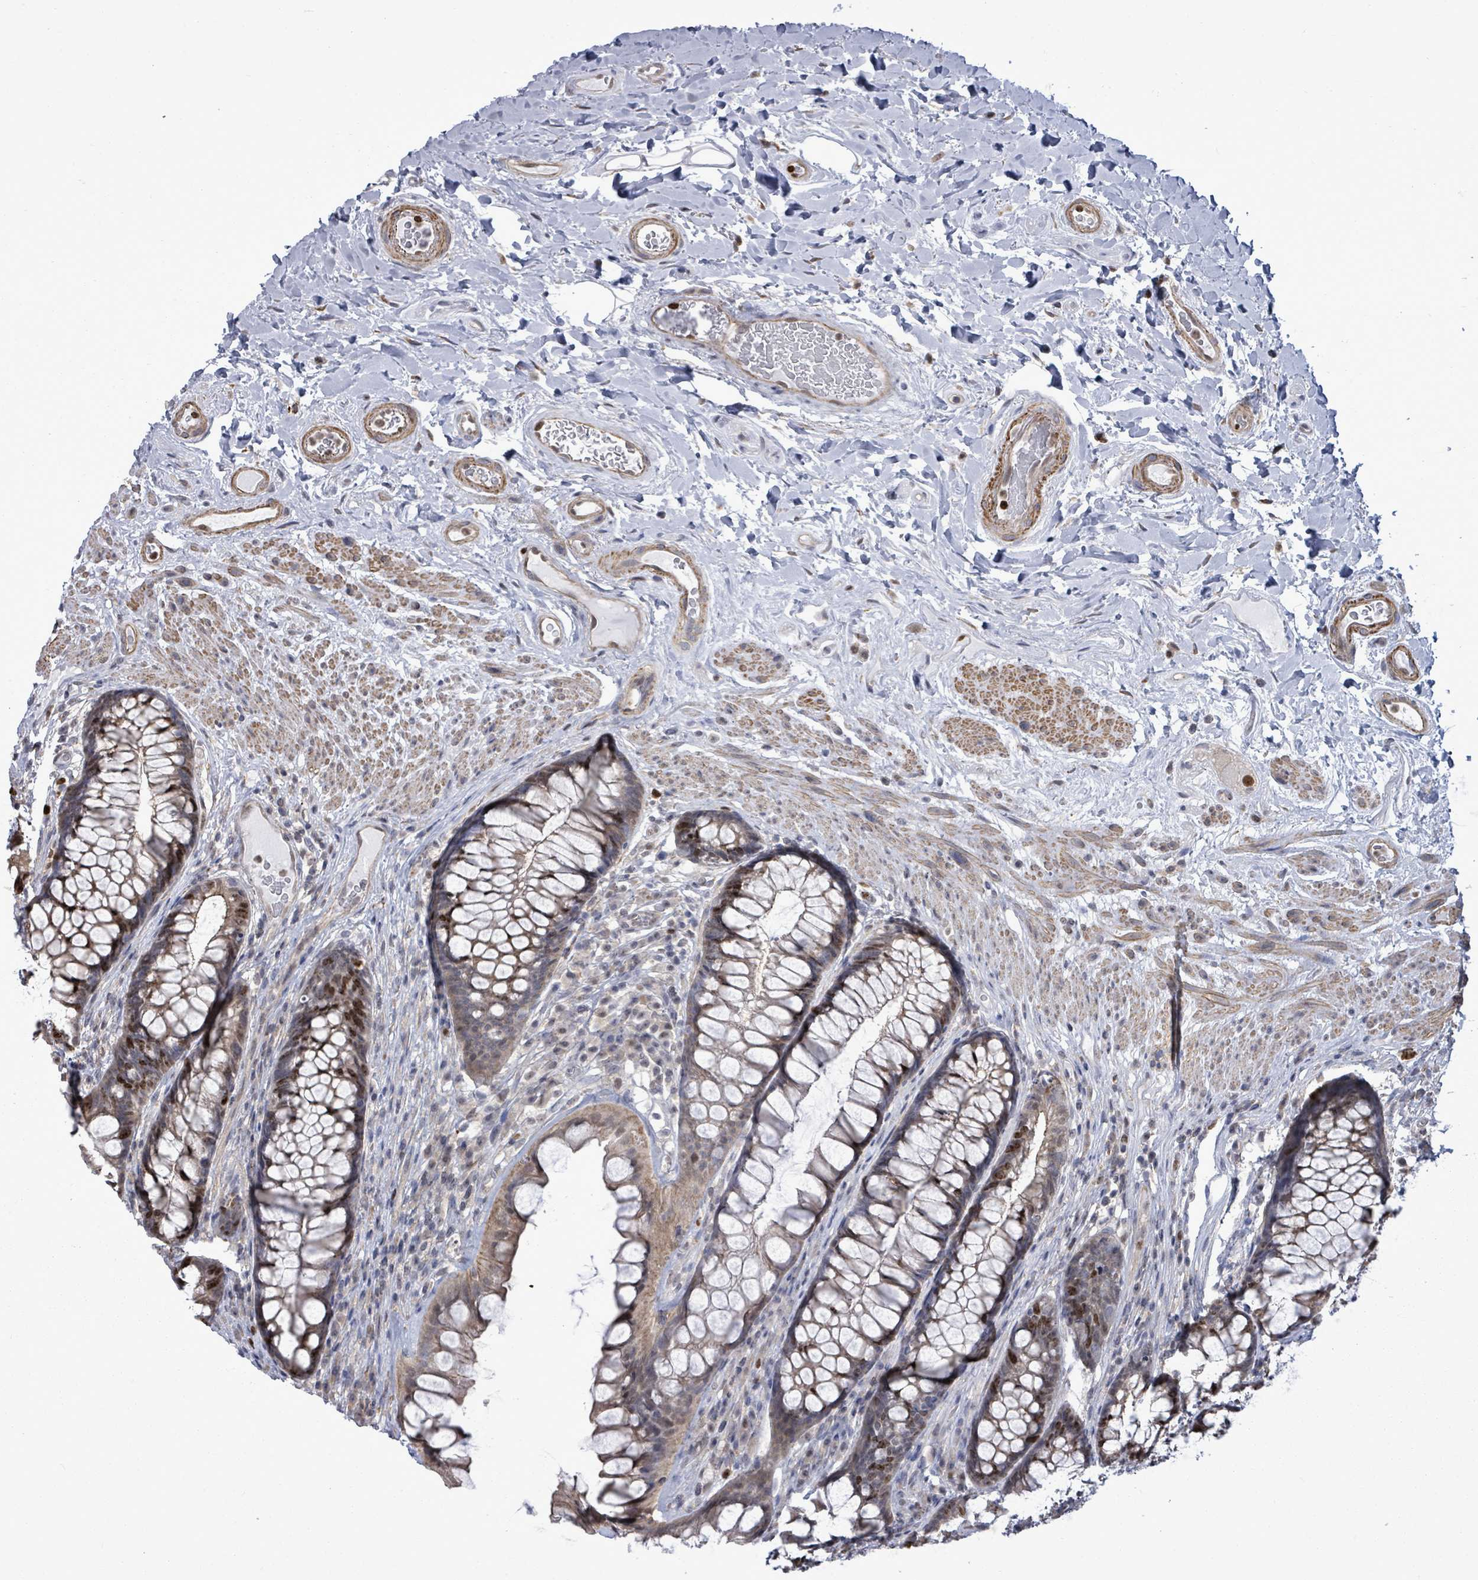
{"staining": {"intensity": "moderate", "quantity": "25%-75%", "location": "cytoplasmic/membranous,nuclear"}, "tissue": "rectum", "cell_type": "Glandular cells", "image_type": "normal", "snomed": [{"axis": "morphology", "description": "Normal tissue, NOS"}, {"axis": "topography", "description": "Rectum"}], "caption": "A brown stain shows moderate cytoplasmic/membranous,nuclear expression of a protein in glandular cells of unremarkable human rectum.", "gene": "PAPSS1", "patient": {"sex": "male", "age": 74}}